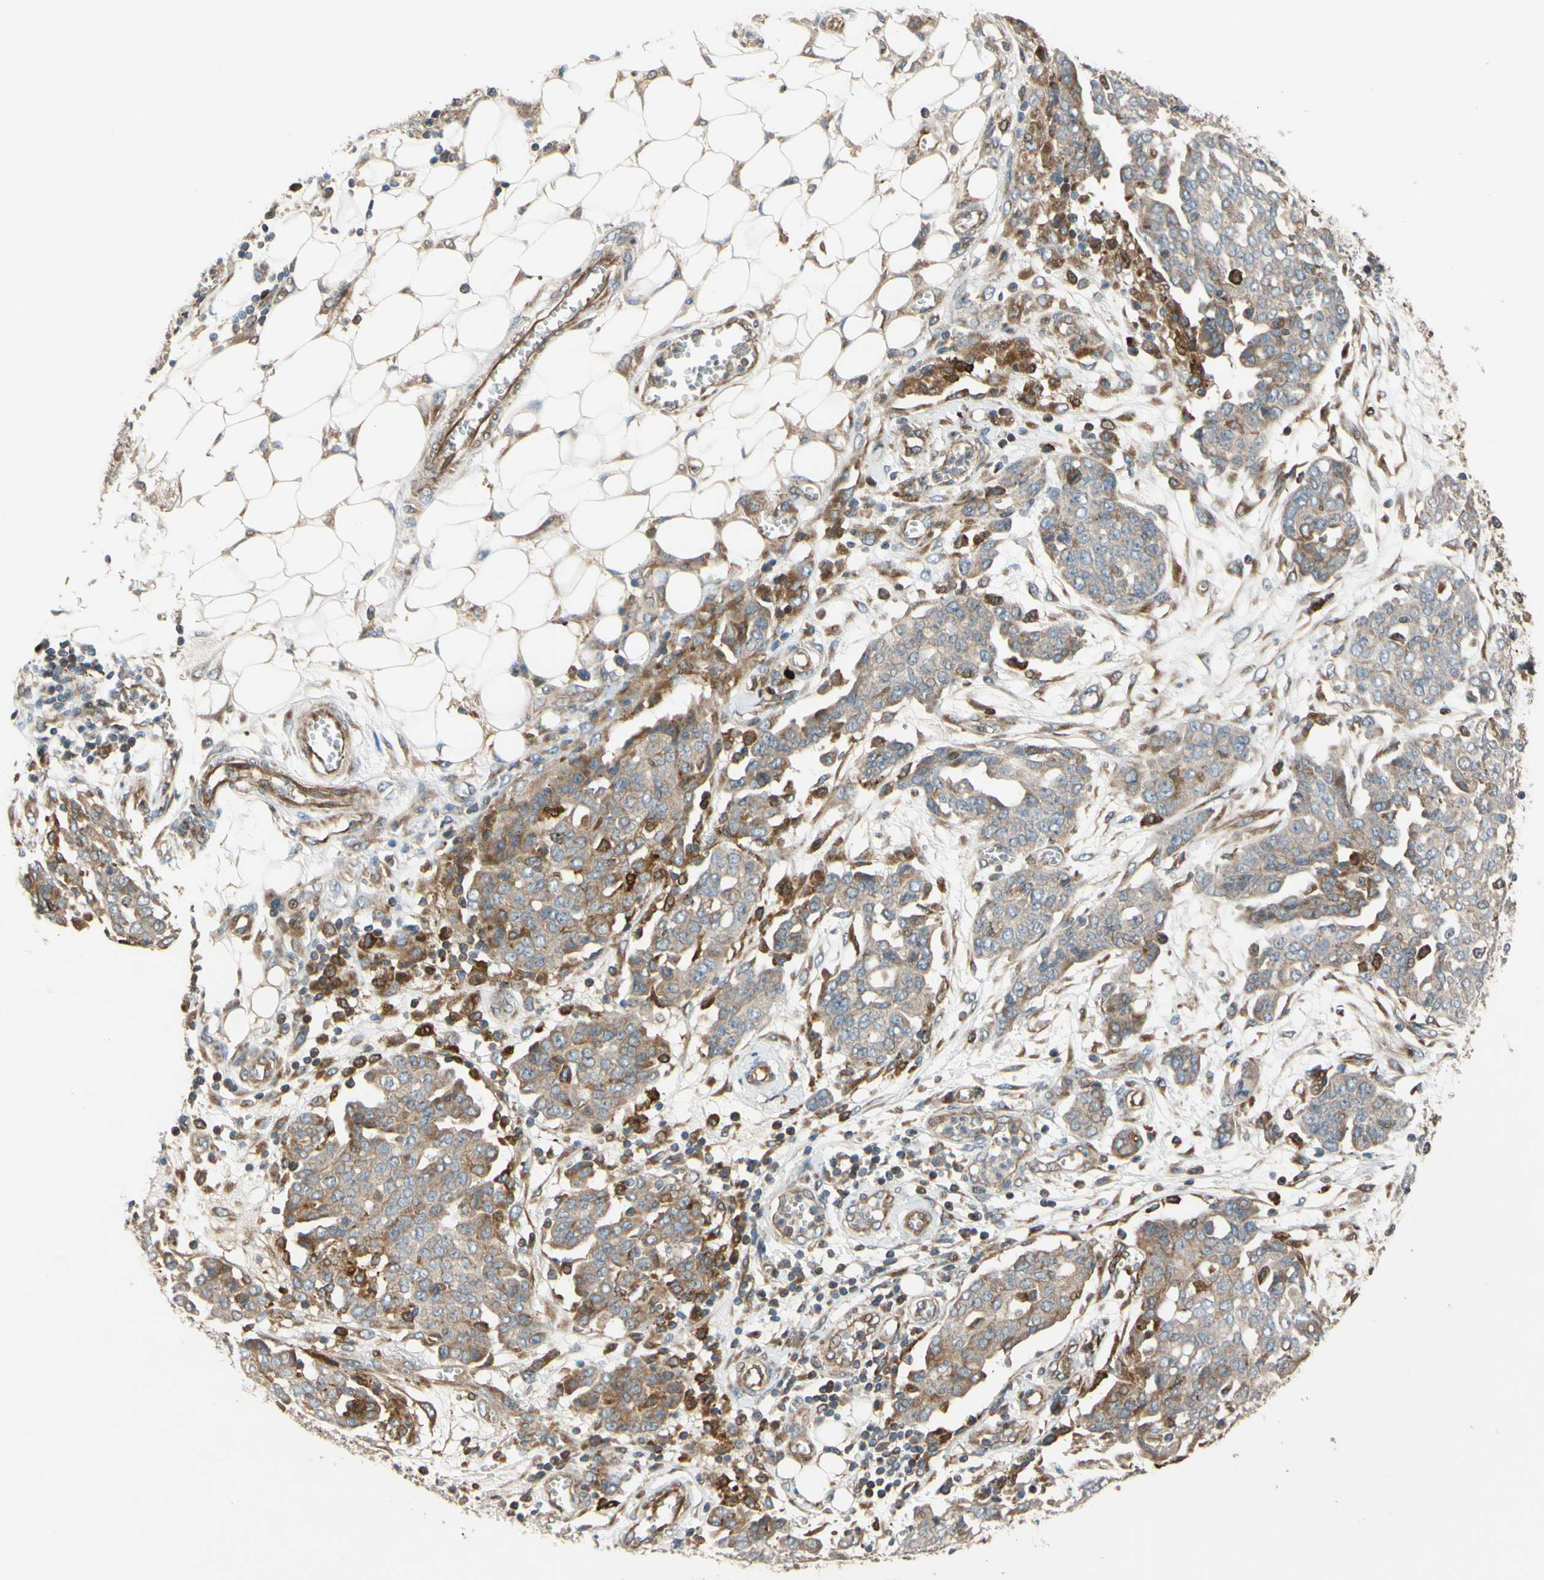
{"staining": {"intensity": "weak", "quantity": ">75%", "location": "cytoplasmic/membranous"}, "tissue": "ovarian cancer", "cell_type": "Tumor cells", "image_type": "cancer", "snomed": [{"axis": "morphology", "description": "Cystadenocarcinoma, serous, NOS"}, {"axis": "topography", "description": "Soft tissue"}, {"axis": "topography", "description": "Ovary"}], "caption": "Brown immunohistochemical staining in human ovarian cancer demonstrates weak cytoplasmic/membranous expression in about >75% of tumor cells.", "gene": "SPTLC1", "patient": {"sex": "female", "age": 57}}